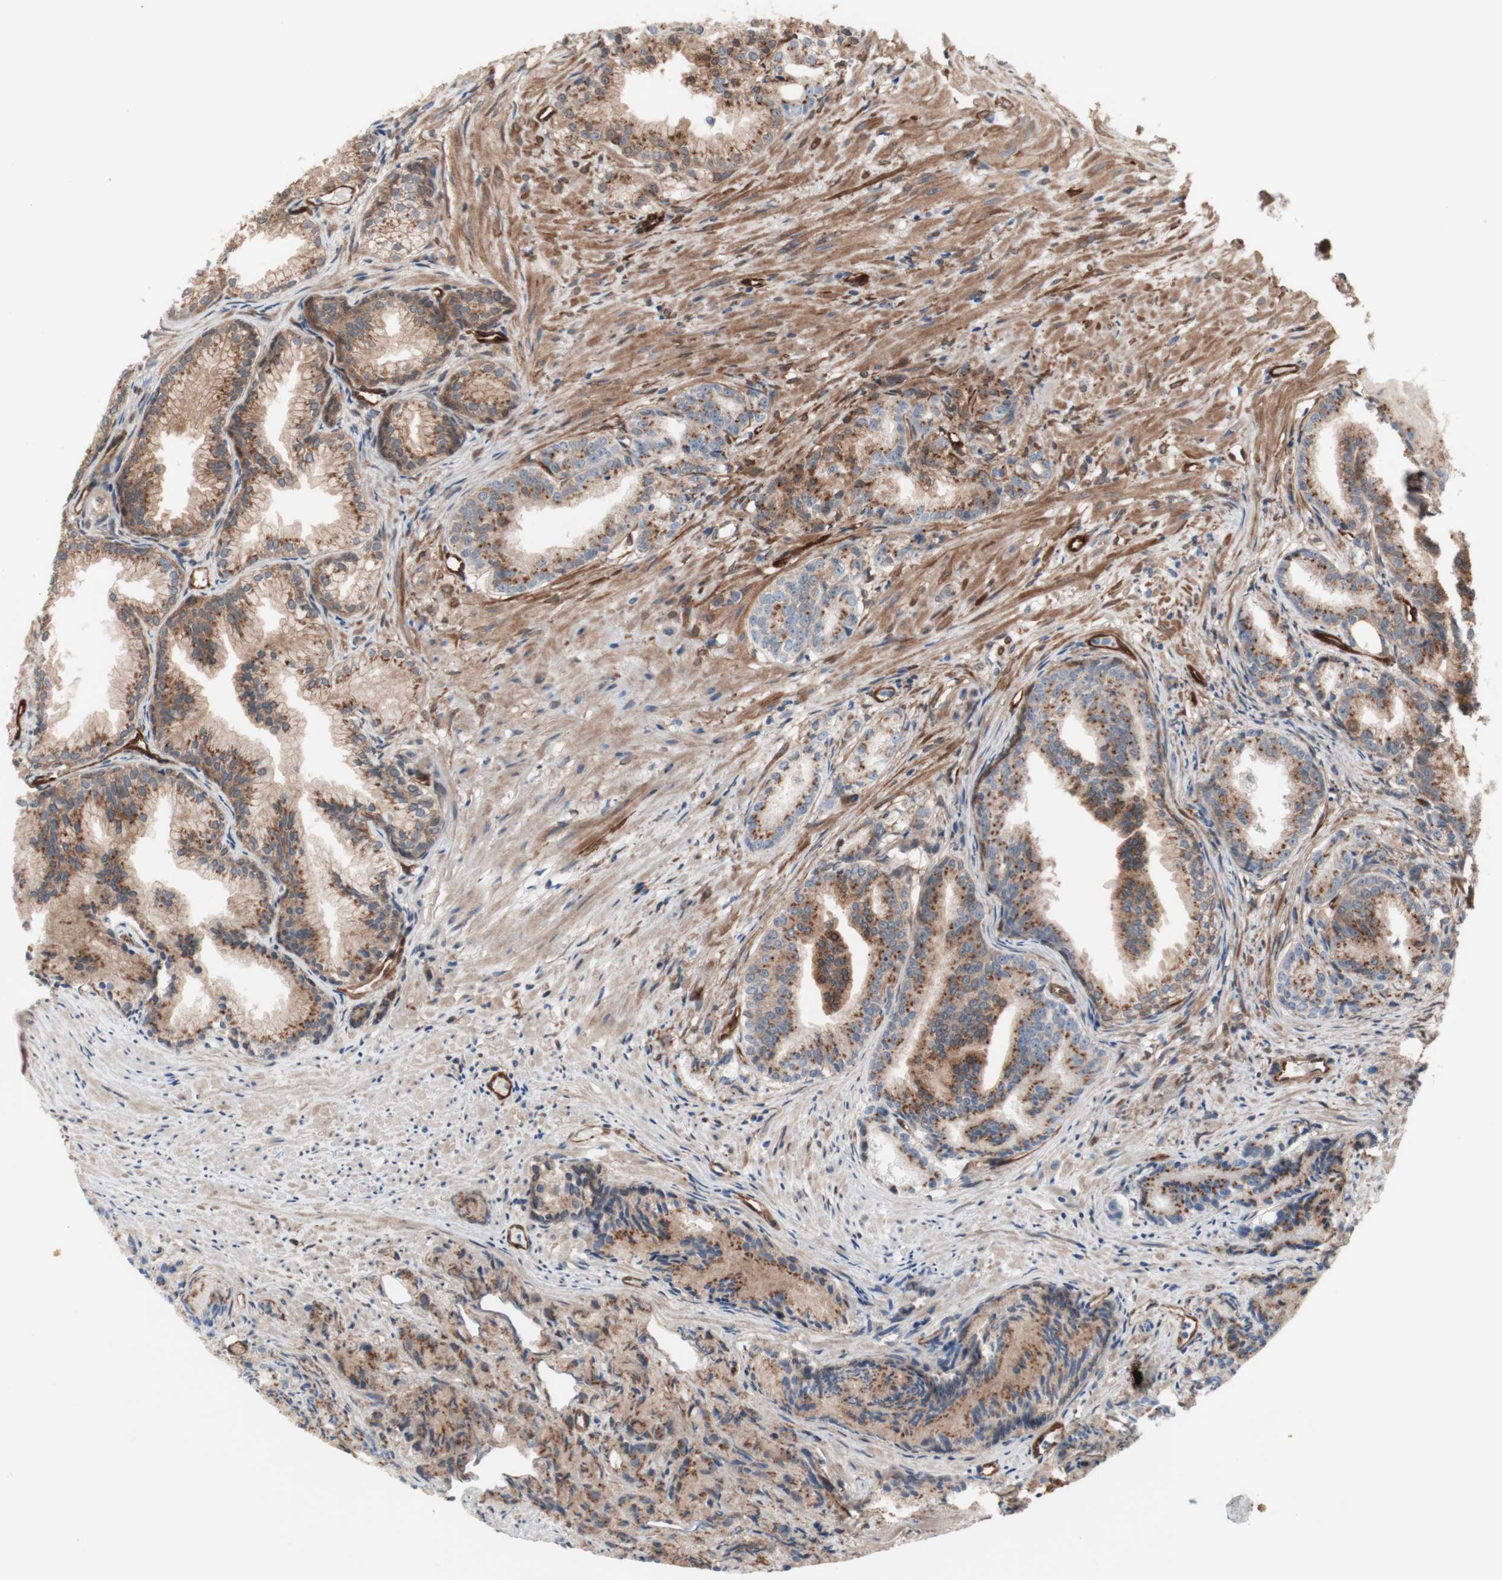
{"staining": {"intensity": "weak", "quantity": ">75%", "location": "cytoplasmic/membranous"}, "tissue": "prostate cancer", "cell_type": "Tumor cells", "image_type": "cancer", "snomed": [{"axis": "morphology", "description": "Adenocarcinoma, Low grade"}, {"axis": "topography", "description": "Prostate"}], "caption": "The image exhibits staining of prostate adenocarcinoma (low-grade), revealing weak cytoplasmic/membranous protein expression (brown color) within tumor cells. The staining was performed using DAB (3,3'-diaminobenzidine) to visualize the protein expression in brown, while the nuclei were stained in blue with hematoxylin (Magnification: 20x).", "gene": "CNN3", "patient": {"sex": "male", "age": 72}}